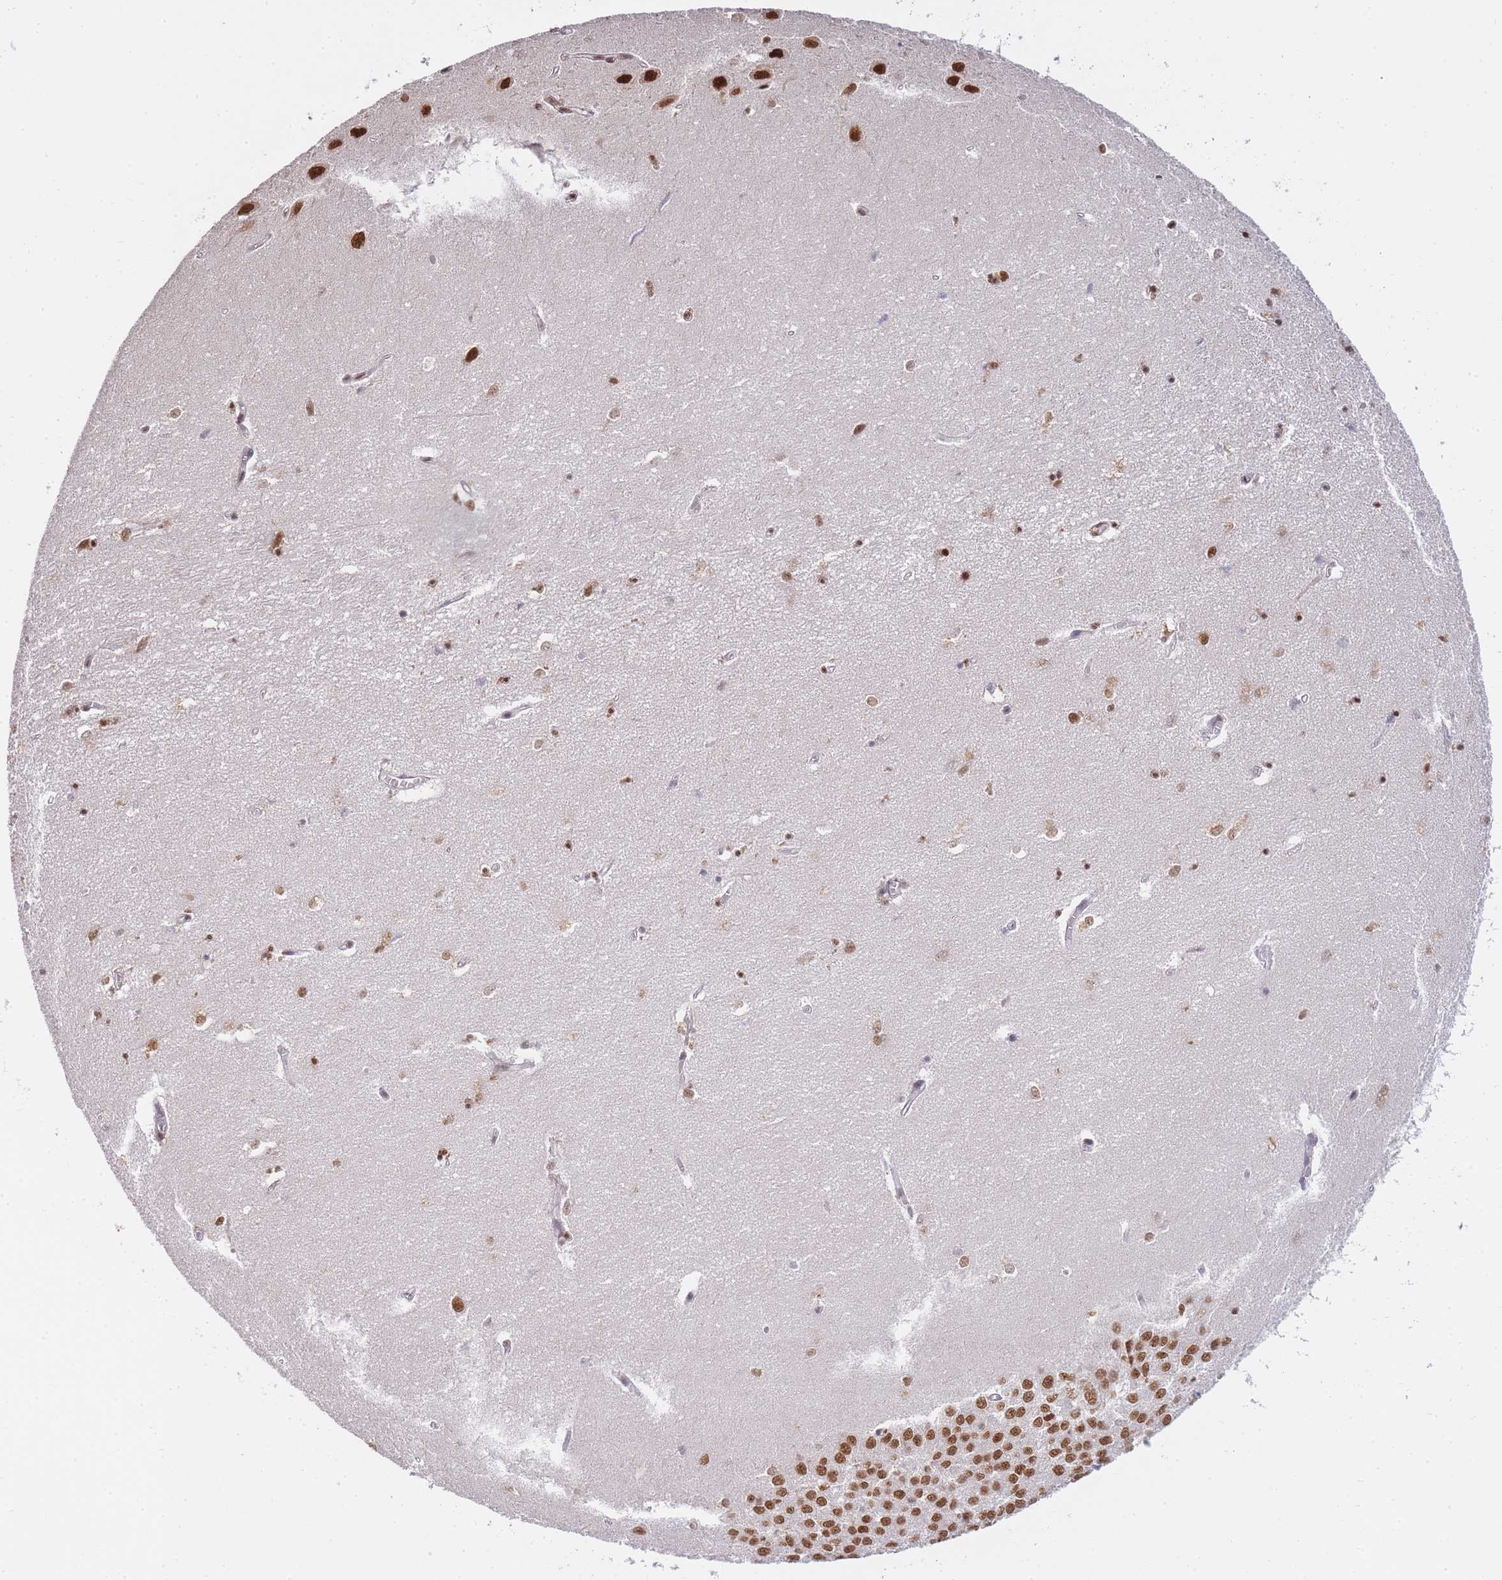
{"staining": {"intensity": "moderate", "quantity": ">75%", "location": "nuclear"}, "tissue": "hippocampus", "cell_type": "Glial cells", "image_type": "normal", "snomed": [{"axis": "morphology", "description": "Normal tissue, NOS"}, {"axis": "topography", "description": "Hippocampus"}], "caption": "High-magnification brightfield microscopy of normal hippocampus stained with DAB (3,3'-diaminobenzidine) (brown) and counterstained with hematoxylin (blue). glial cells exhibit moderate nuclear staining is identified in about>75% of cells. The protein of interest is stained brown, and the nuclei are stained in blue (DAB IHC with brightfield microscopy, high magnification).", "gene": "PRKDC", "patient": {"sex": "female", "age": 64}}